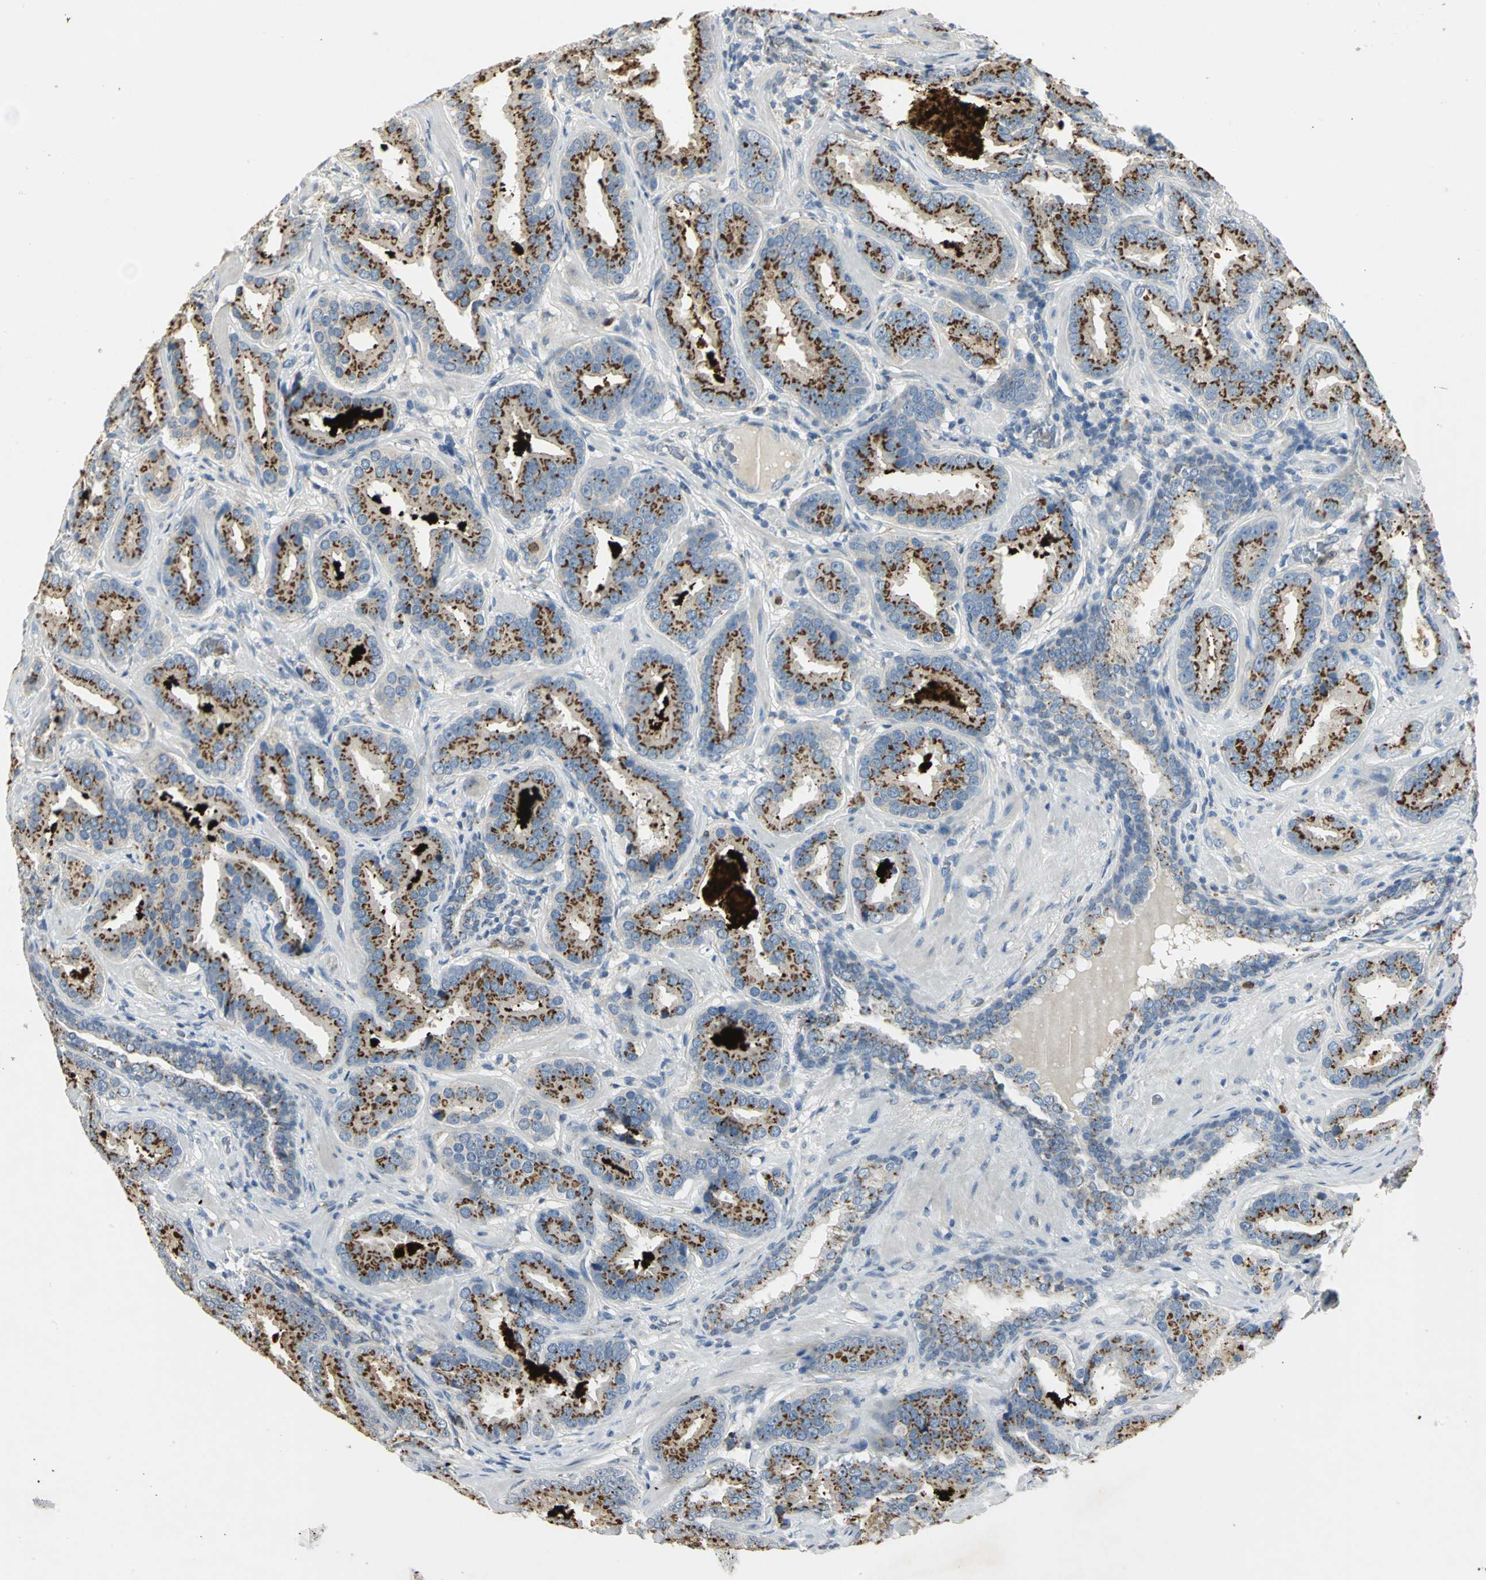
{"staining": {"intensity": "strong", "quantity": ">75%", "location": "cytoplasmic/membranous"}, "tissue": "prostate cancer", "cell_type": "Tumor cells", "image_type": "cancer", "snomed": [{"axis": "morphology", "description": "Adenocarcinoma, Low grade"}, {"axis": "topography", "description": "Prostate"}], "caption": "DAB immunohistochemical staining of human prostate cancer displays strong cytoplasmic/membranous protein positivity in about >75% of tumor cells.", "gene": "TM9SF2", "patient": {"sex": "male", "age": 59}}